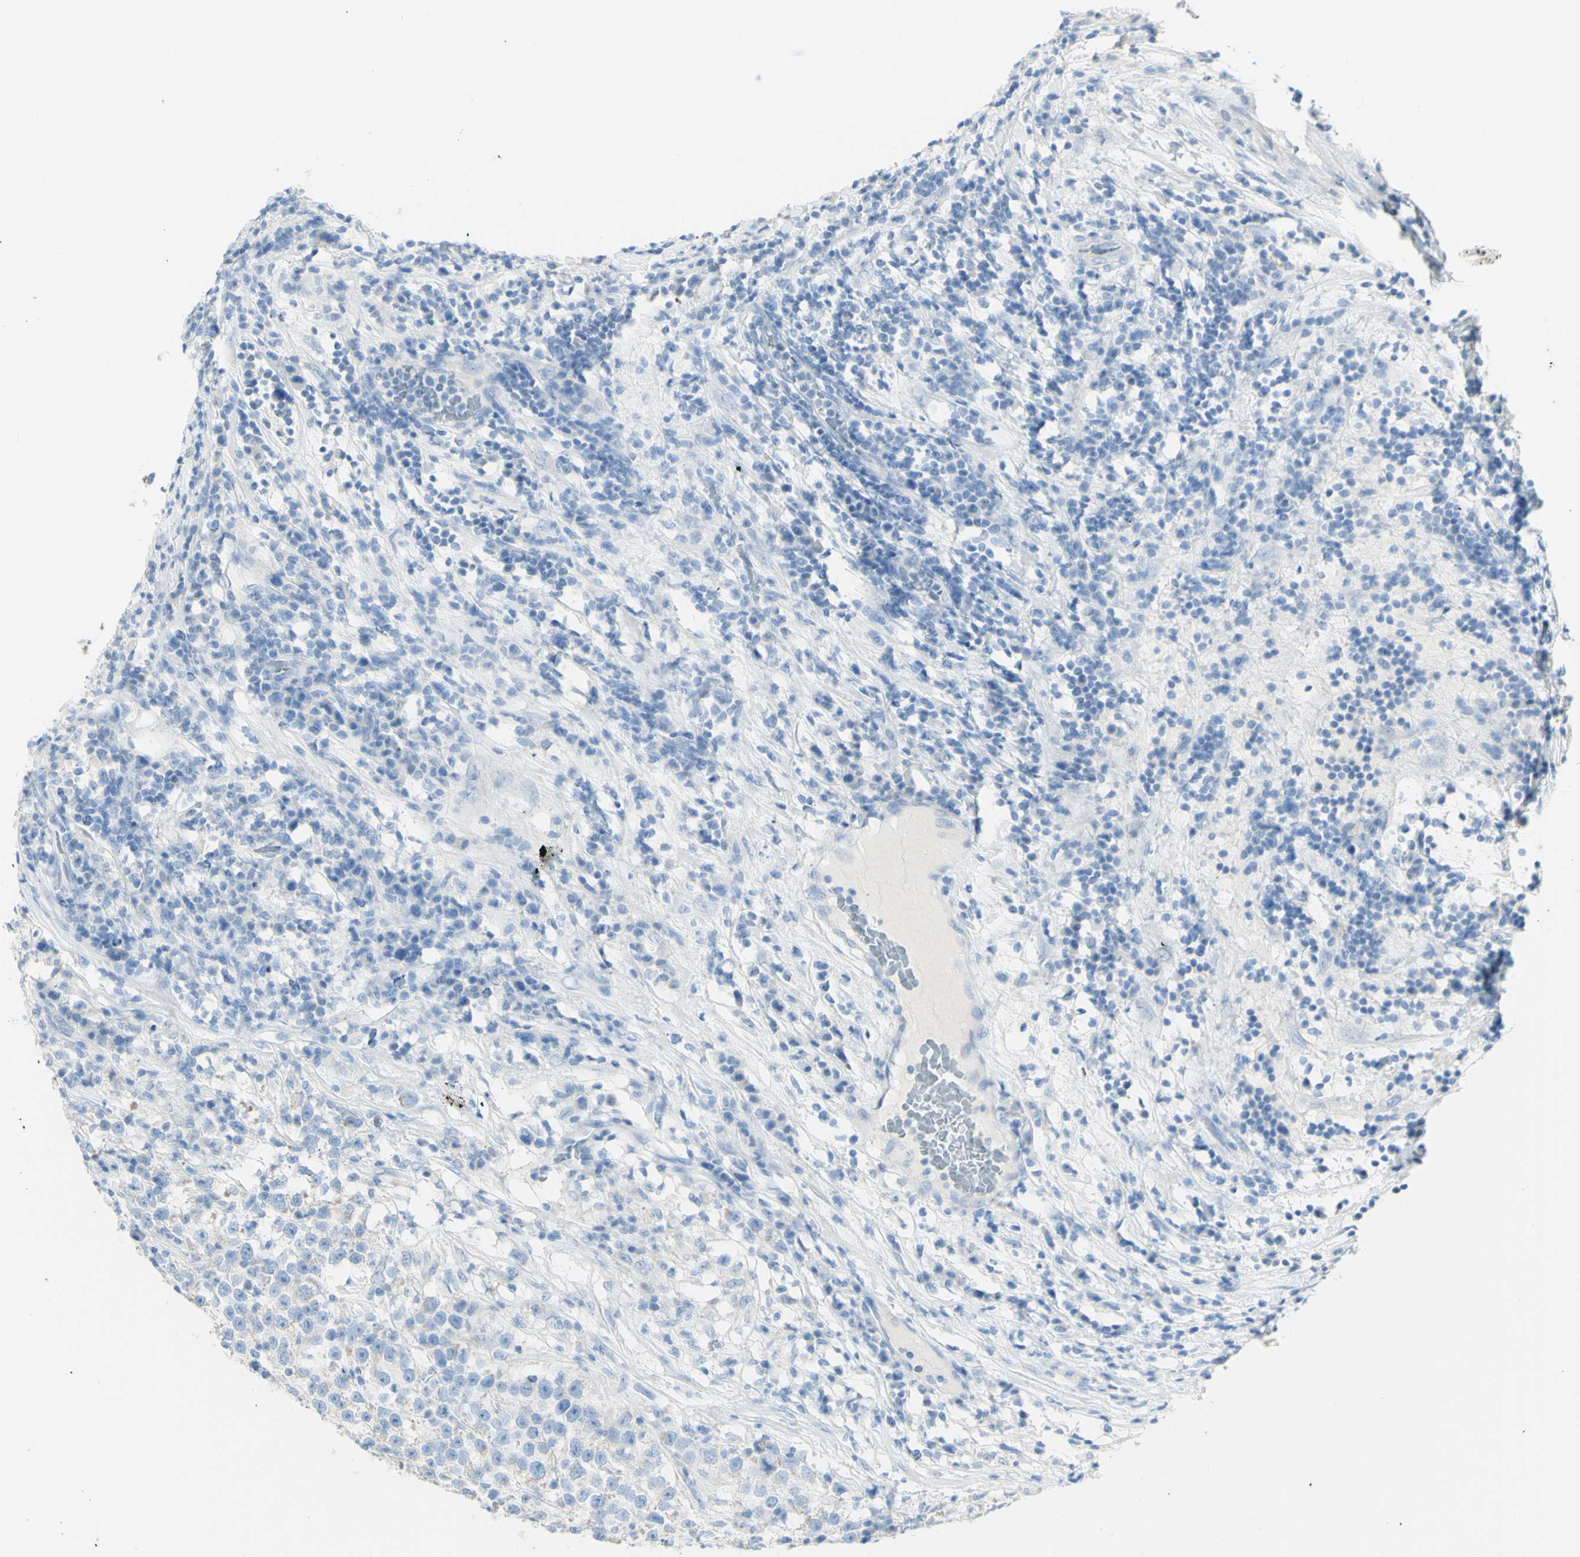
{"staining": {"intensity": "negative", "quantity": "none", "location": "none"}, "tissue": "testis cancer", "cell_type": "Tumor cells", "image_type": "cancer", "snomed": [{"axis": "morphology", "description": "Seminoma, NOS"}, {"axis": "topography", "description": "Testis"}], "caption": "Image shows no protein staining in tumor cells of testis cancer (seminoma) tissue. (Stains: DAB IHC with hematoxylin counter stain, Microscopy: brightfield microscopy at high magnification).", "gene": "LETM1", "patient": {"sex": "male", "age": 43}}